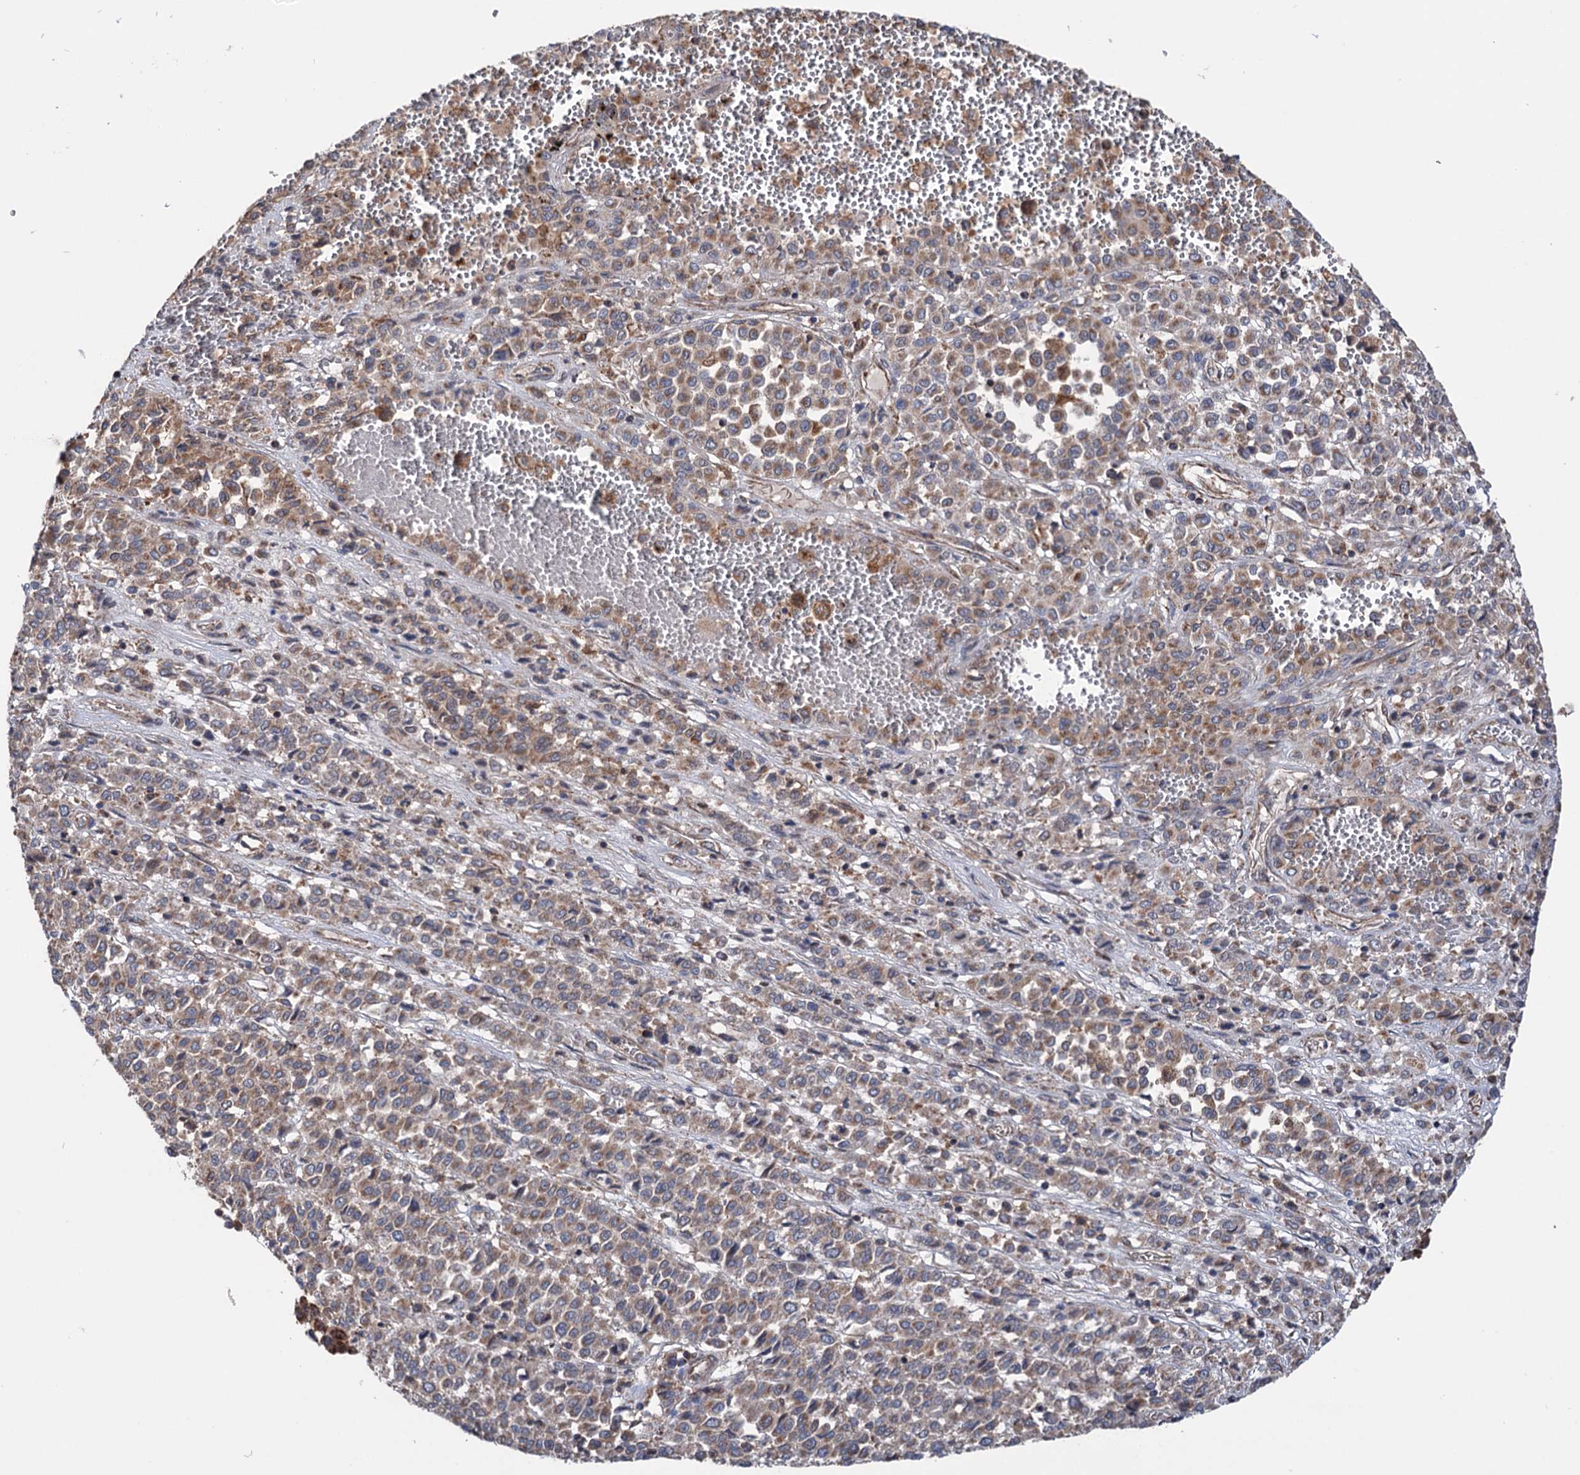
{"staining": {"intensity": "moderate", "quantity": ">75%", "location": "cytoplasmic/membranous"}, "tissue": "melanoma", "cell_type": "Tumor cells", "image_type": "cancer", "snomed": [{"axis": "morphology", "description": "Malignant melanoma, Metastatic site"}, {"axis": "topography", "description": "Pancreas"}], "caption": "Melanoma stained with a protein marker exhibits moderate staining in tumor cells.", "gene": "SUCLA2", "patient": {"sex": "female", "age": 30}}